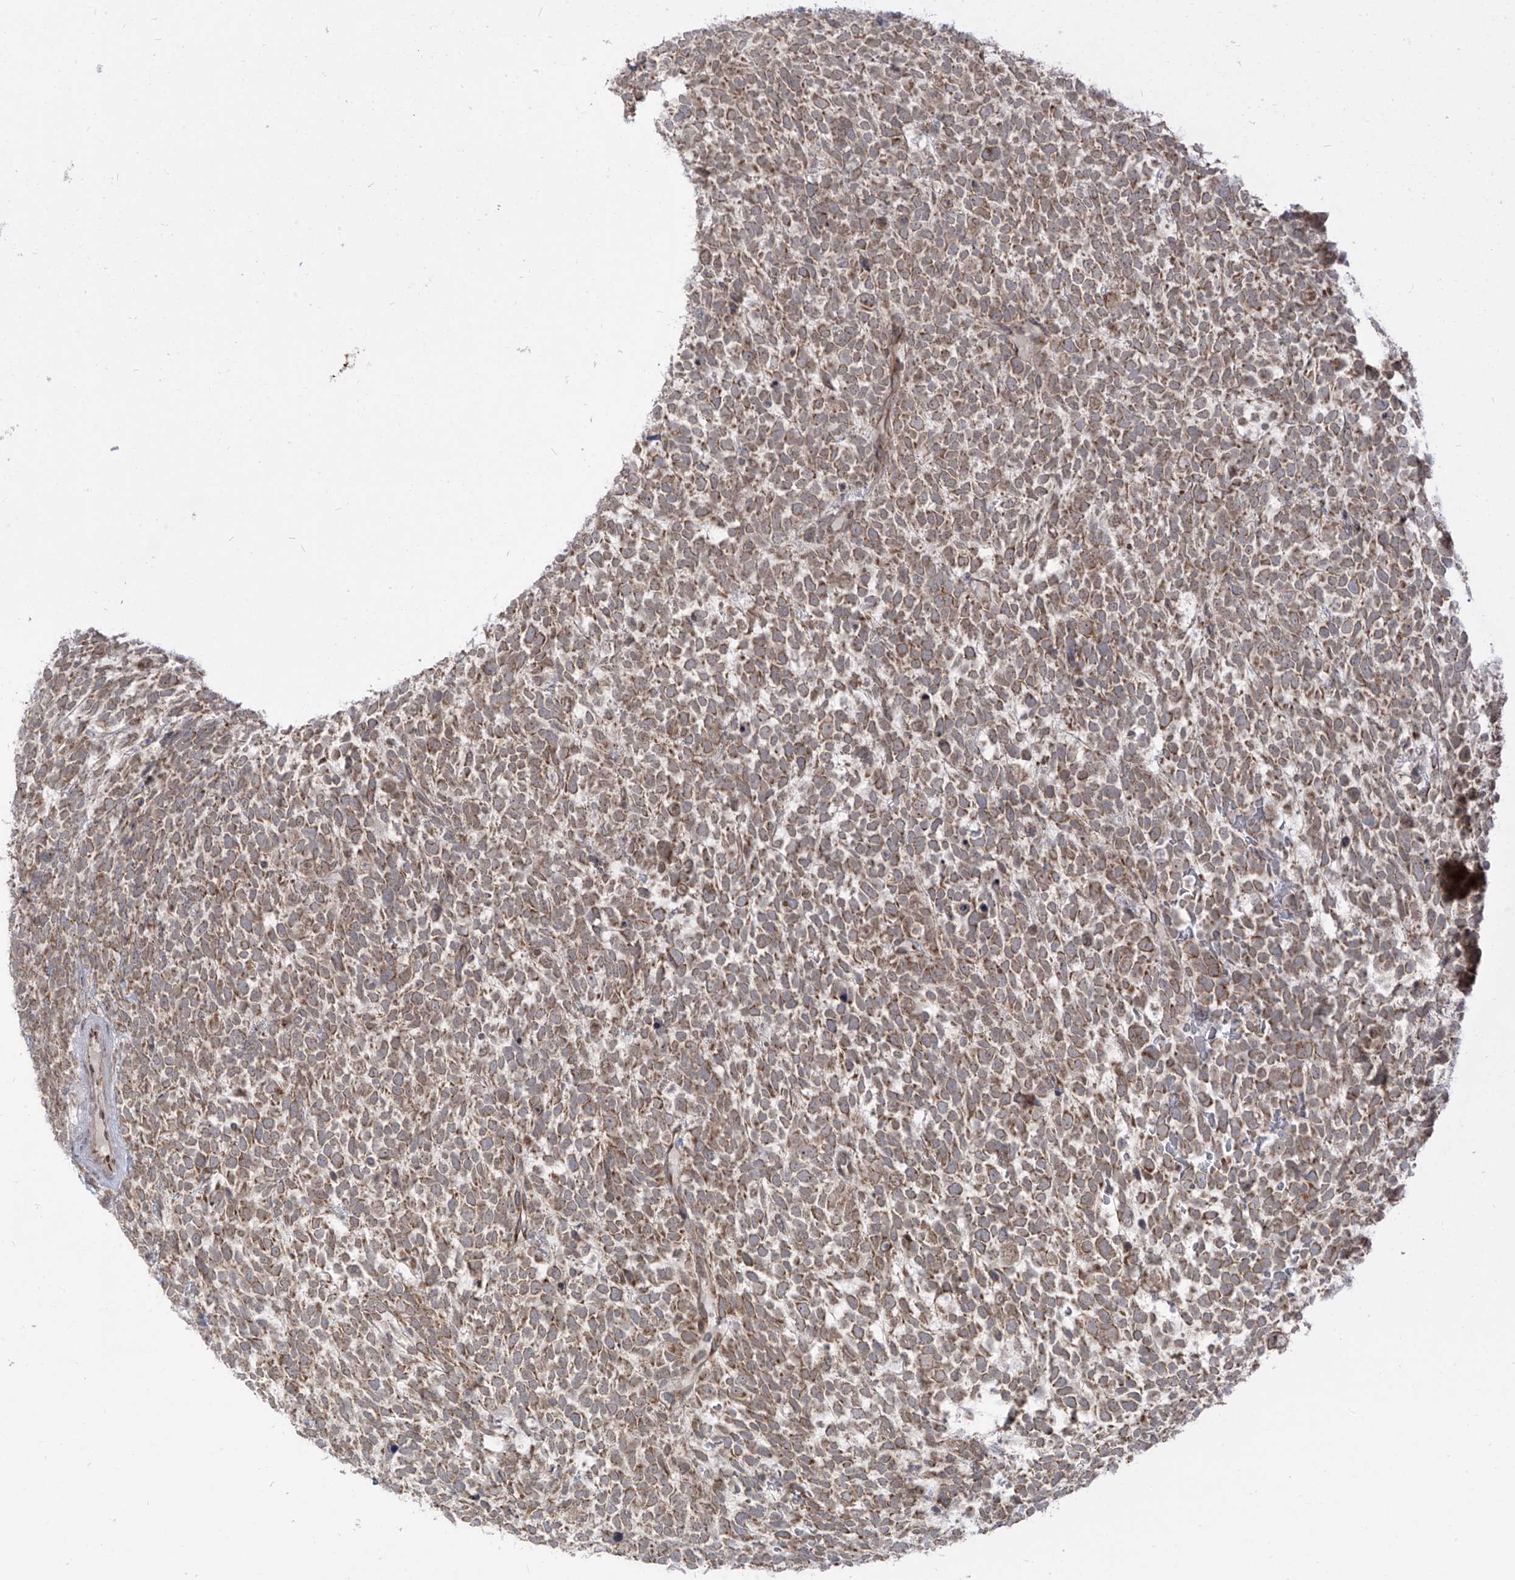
{"staining": {"intensity": "moderate", "quantity": ">75%", "location": "cytoplasmic/membranous"}, "tissue": "urothelial cancer", "cell_type": "Tumor cells", "image_type": "cancer", "snomed": [{"axis": "morphology", "description": "Urothelial carcinoma, High grade"}, {"axis": "topography", "description": "Urinary bladder"}], "caption": "High-grade urothelial carcinoma stained for a protein displays moderate cytoplasmic/membranous positivity in tumor cells.", "gene": "TRIM67", "patient": {"sex": "female", "age": 82}}